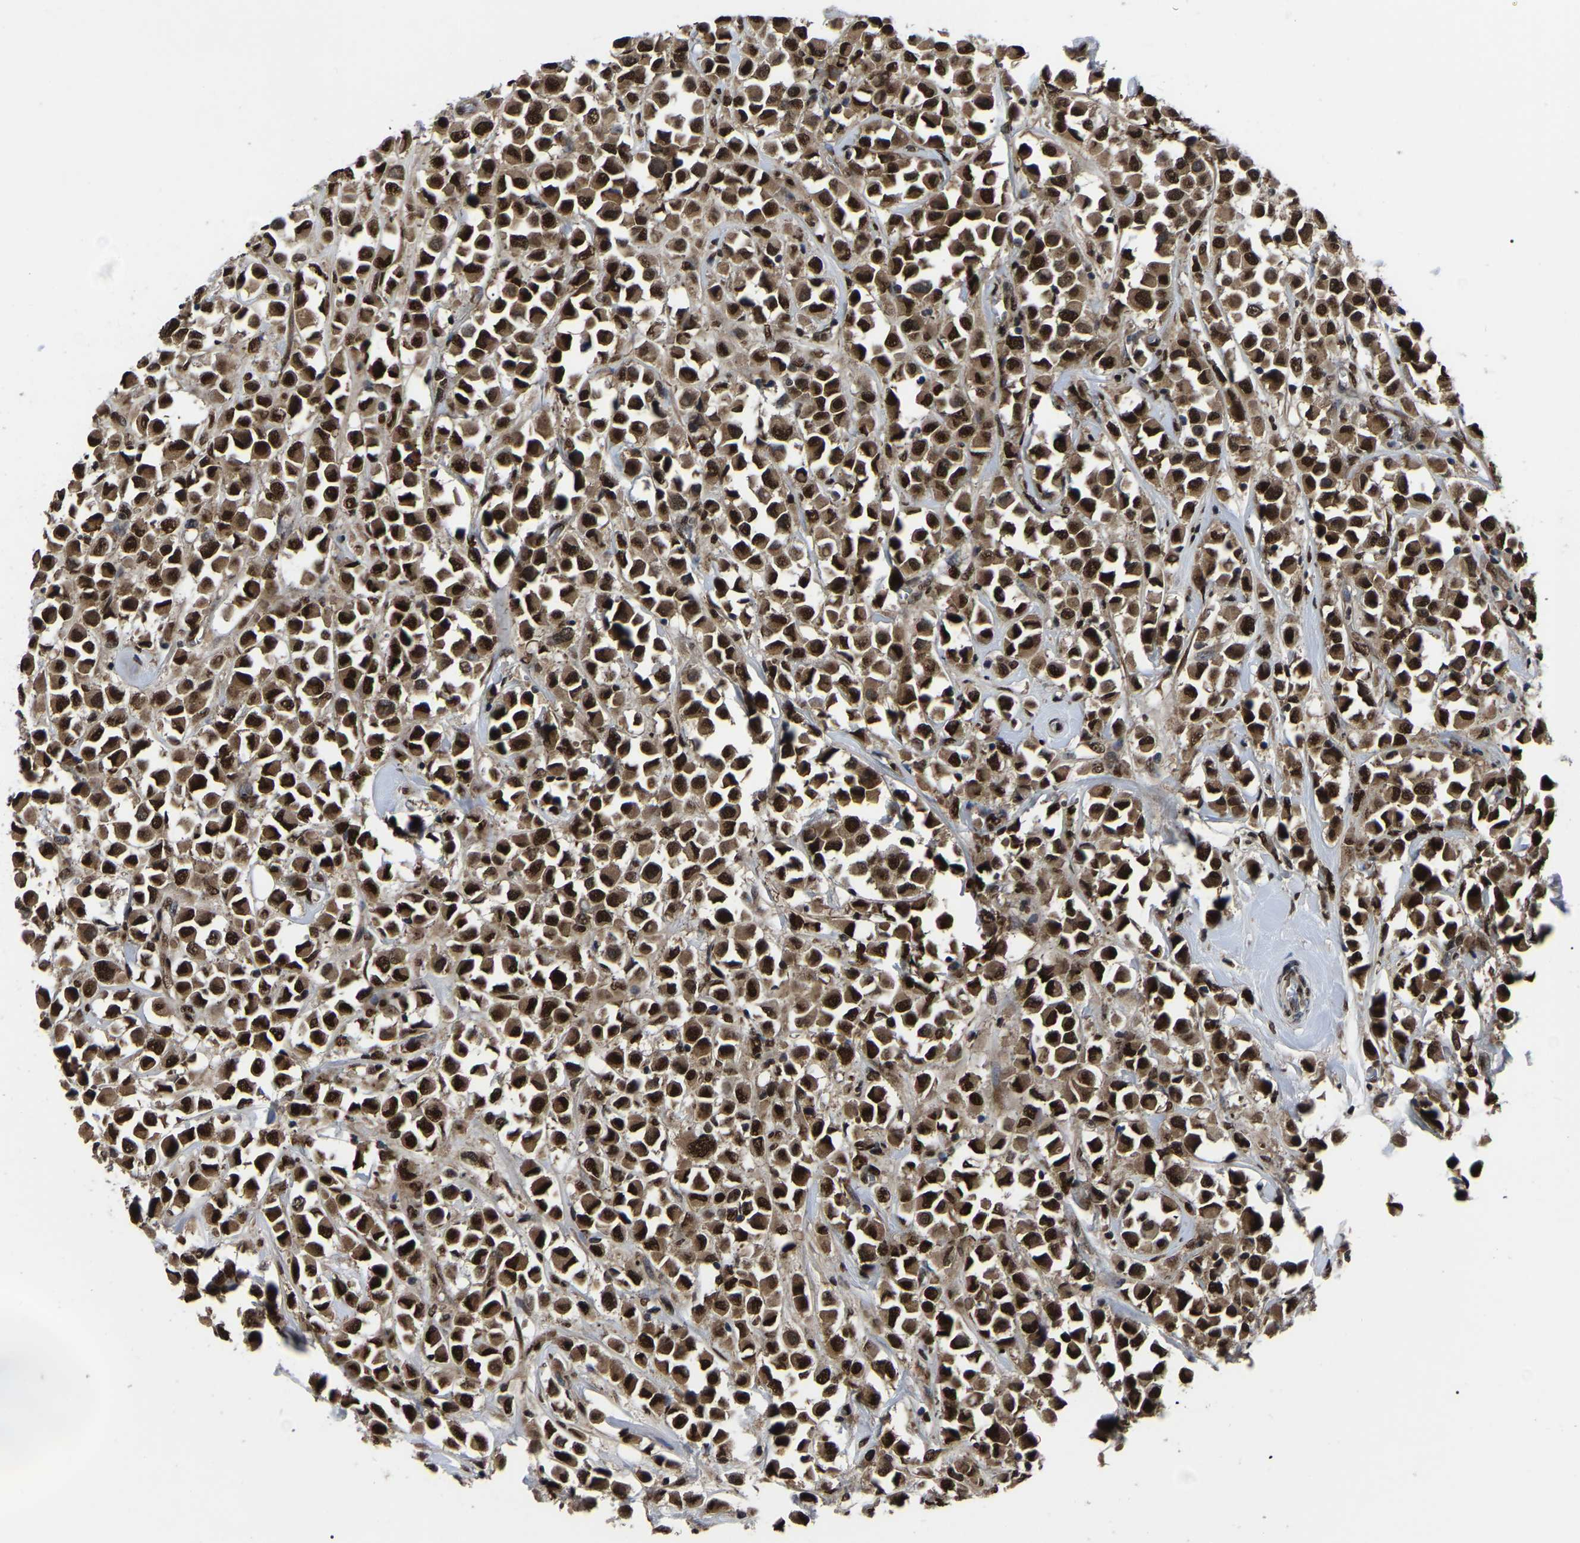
{"staining": {"intensity": "strong", "quantity": ">75%", "location": "cytoplasmic/membranous,nuclear"}, "tissue": "breast cancer", "cell_type": "Tumor cells", "image_type": "cancer", "snomed": [{"axis": "morphology", "description": "Duct carcinoma"}, {"axis": "topography", "description": "Breast"}], "caption": "Immunohistochemical staining of human breast infiltrating ductal carcinoma exhibits high levels of strong cytoplasmic/membranous and nuclear positivity in about >75% of tumor cells.", "gene": "TRIM35", "patient": {"sex": "female", "age": 61}}